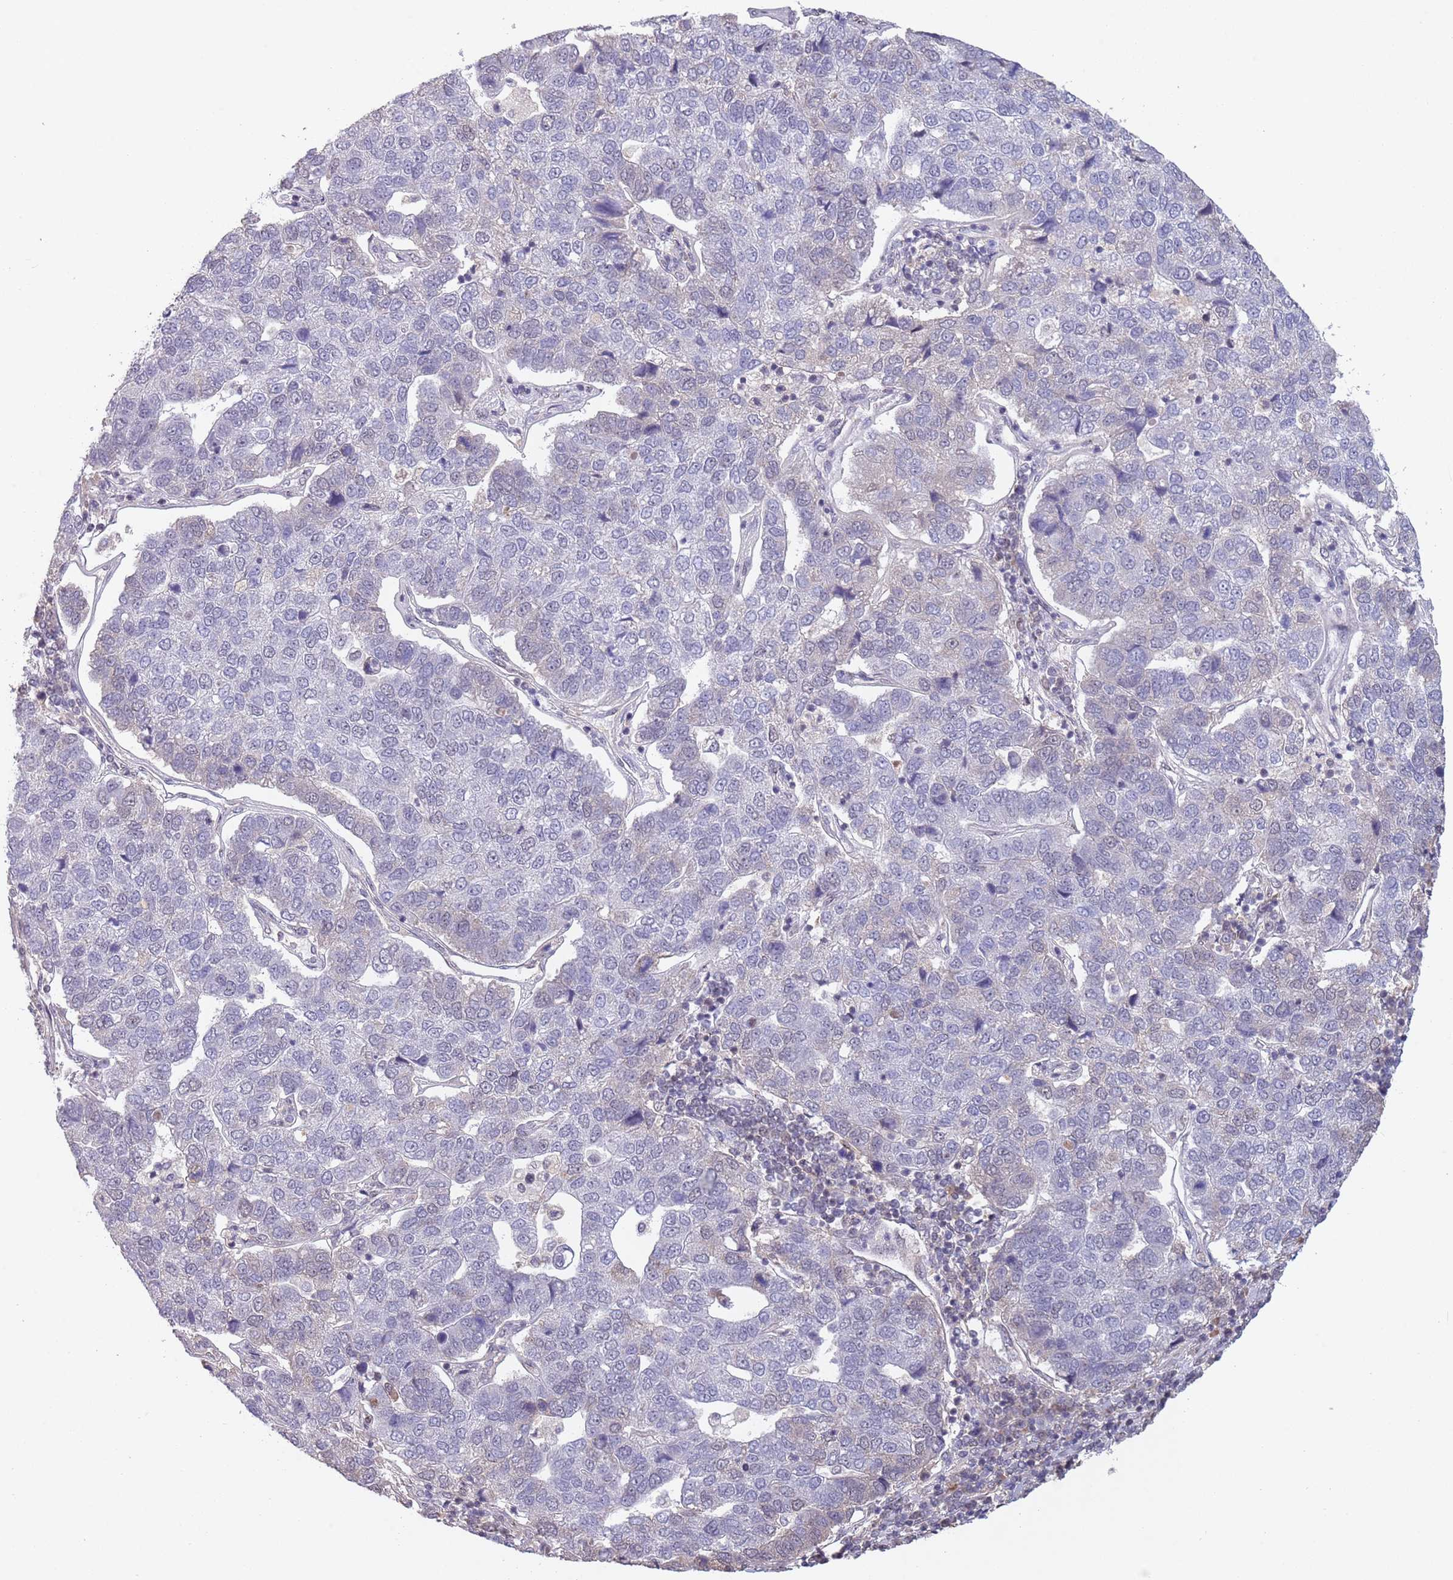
{"staining": {"intensity": "negative", "quantity": "none", "location": "none"}, "tissue": "pancreatic cancer", "cell_type": "Tumor cells", "image_type": "cancer", "snomed": [{"axis": "morphology", "description": "Adenocarcinoma, NOS"}, {"axis": "topography", "description": "Pancreas"}], "caption": "An immunohistochemistry (IHC) micrograph of pancreatic adenocarcinoma is shown. There is no staining in tumor cells of pancreatic adenocarcinoma.", "gene": "CIZ1", "patient": {"sex": "female", "age": 61}}